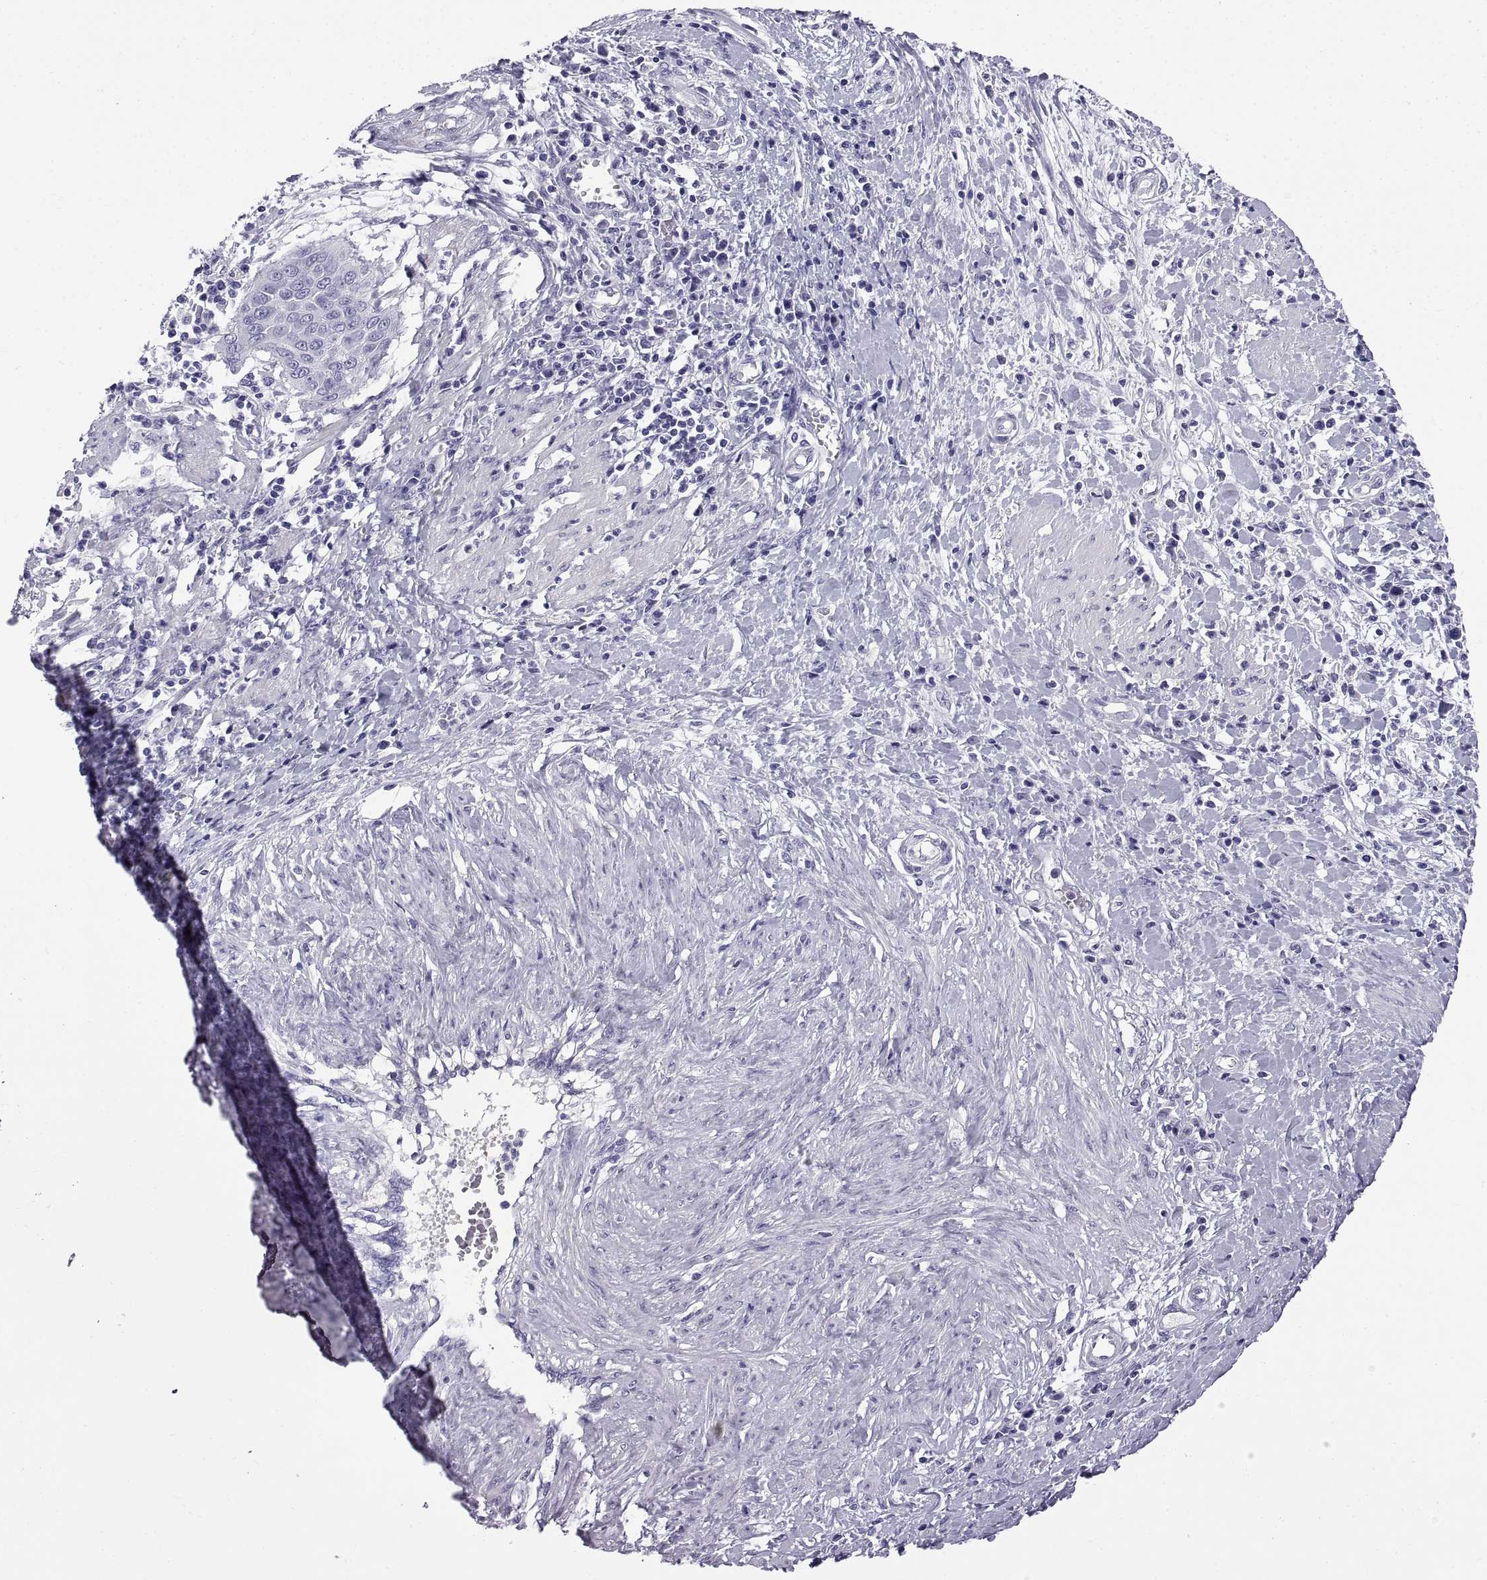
{"staining": {"intensity": "negative", "quantity": "none", "location": "none"}, "tissue": "cervical cancer", "cell_type": "Tumor cells", "image_type": "cancer", "snomed": [{"axis": "morphology", "description": "Squamous cell carcinoma, NOS"}, {"axis": "topography", "description": "Cervix"}], "caption": "Squamous cell carcinoma (cervical) stained for a protein using immunohistochemistry shows no expression tumor cells.", "gene": "SPDYE1", "patient": {"sex": "female", "age": 39}}